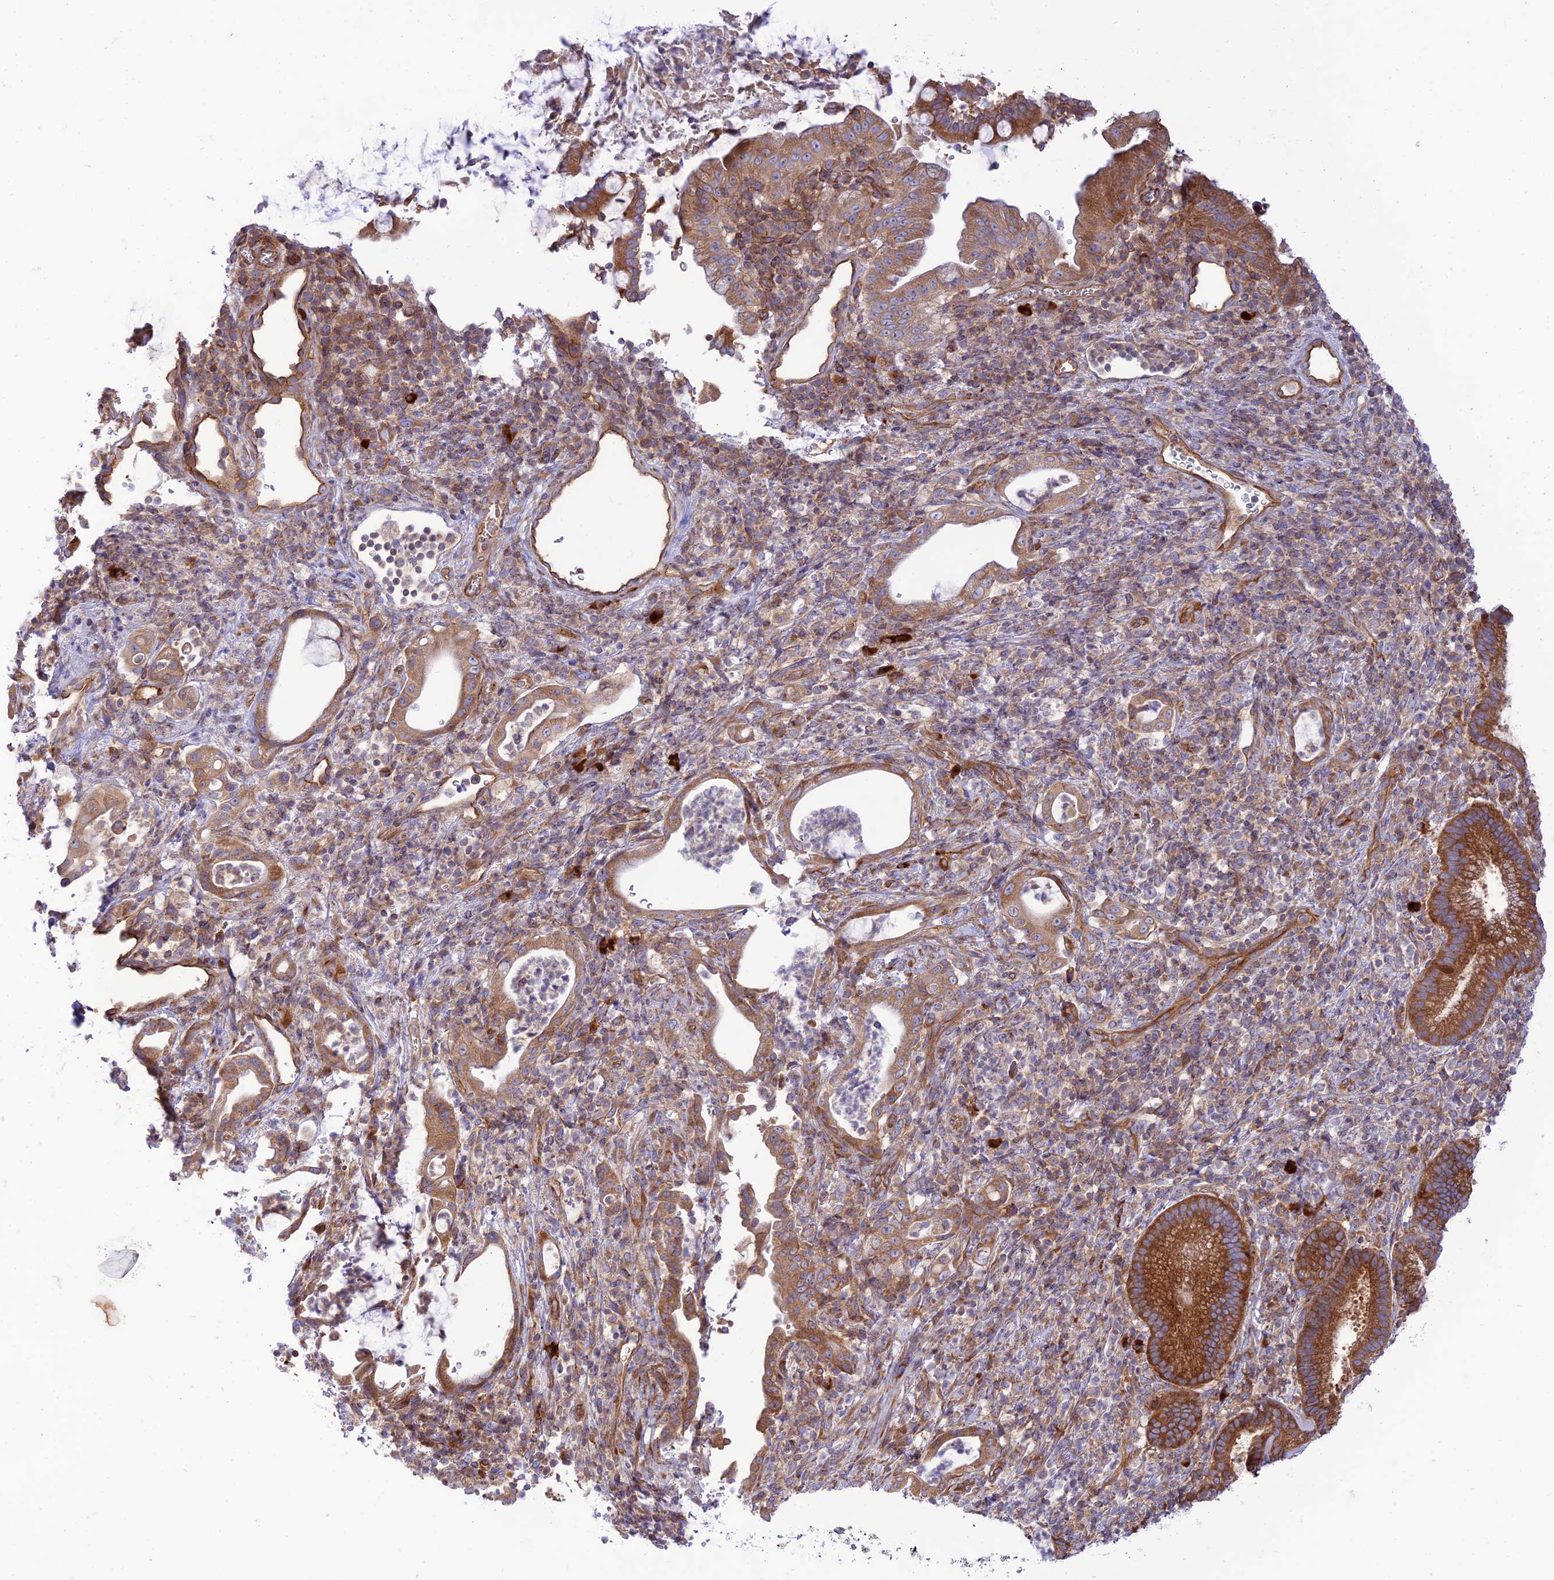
{"staining": {"intensity": "strong", "quantity": ">75%", "location": "cytoplasmic/membranous"}, "tissue": "pancreatic cancer", "cell_type": "Tumor cells", "image_type": "cancer", "snomed": [{"axis": "morphology", "description": "Normal tissue, NOS"}, {"axis": "morphology", "description": "Adenocarcinoma, NOS"}, {"axis": "topography", "description": "Pancreas"}], "caption": "The photomicrograph displays staining of adenocarcinoma (pancreatic), revealing strong cytoplasmic/membranous protein positivity (brown color) within tumor cells. (Stains: DAB in brown, nuclei in blue, Microscopy: brightfield microscopy at high magnification).", "gene": "PIMREG", "patient": {"sex": "female", "age": 55}}